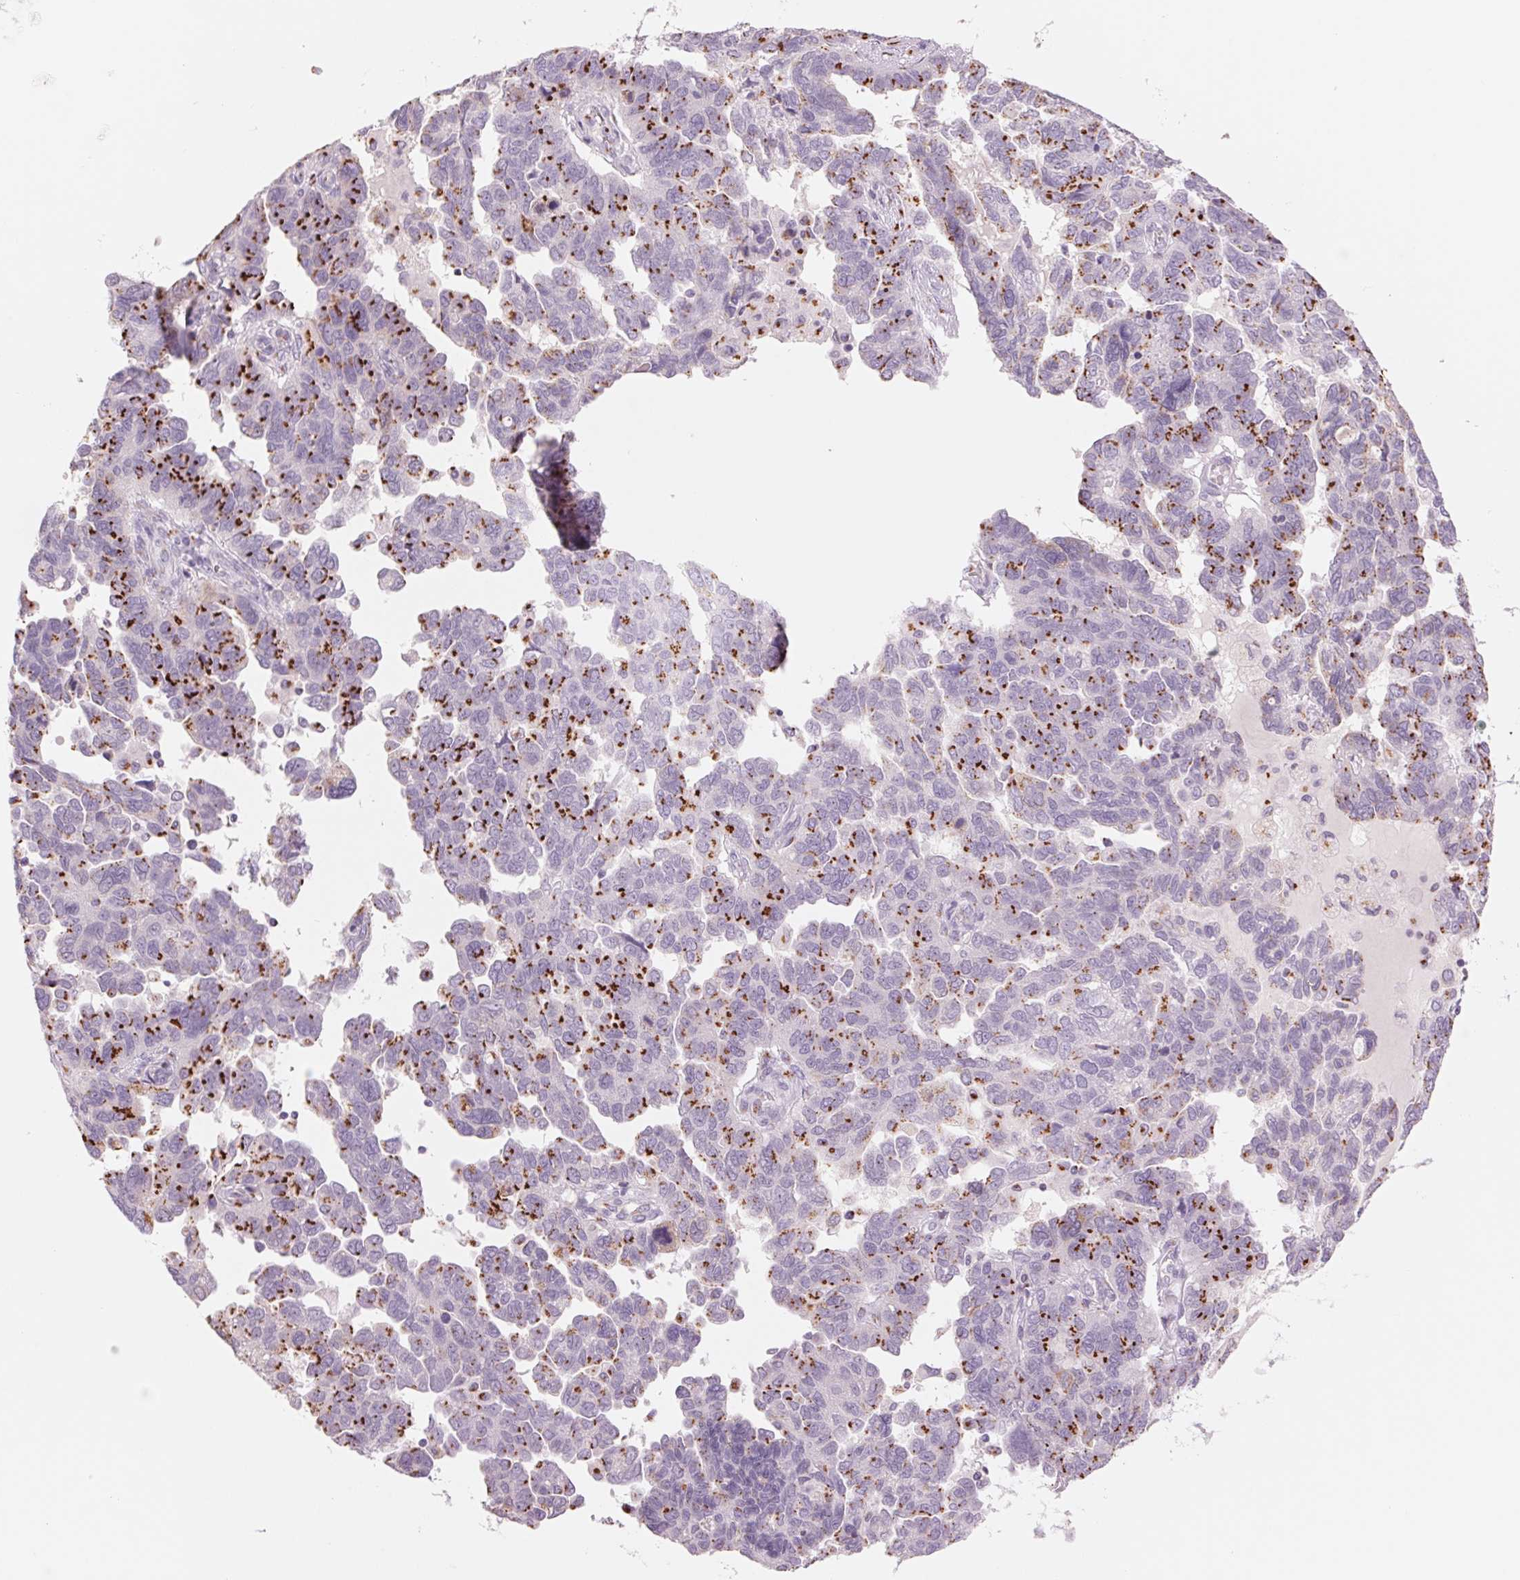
{"staining": {"intensity": "strong", "quantity": "25%-75%", "location": "cytoplasmic/membranous"}, "tissue": "ovarian cancer", "cell_type": "Tumor cells", "image_type": "cancer", "snomed": [{"axis": "morphology", "description": "Cystadenocarcinoma, serous, NOS"}, {"axis": "topography", "description": "Ovary"}], "caption": "A brown stain highlights strong cytoplasmic/membranous staining of a protein in human ovarian serous cystadenocarcinoma tumor cells. Using DAB (brown) and hematoxylin (blue) stains, captured at high magnification using brightfield microscopy.", "gene": "GALNT7", "patient": {"sex": "female", "age": 64}}